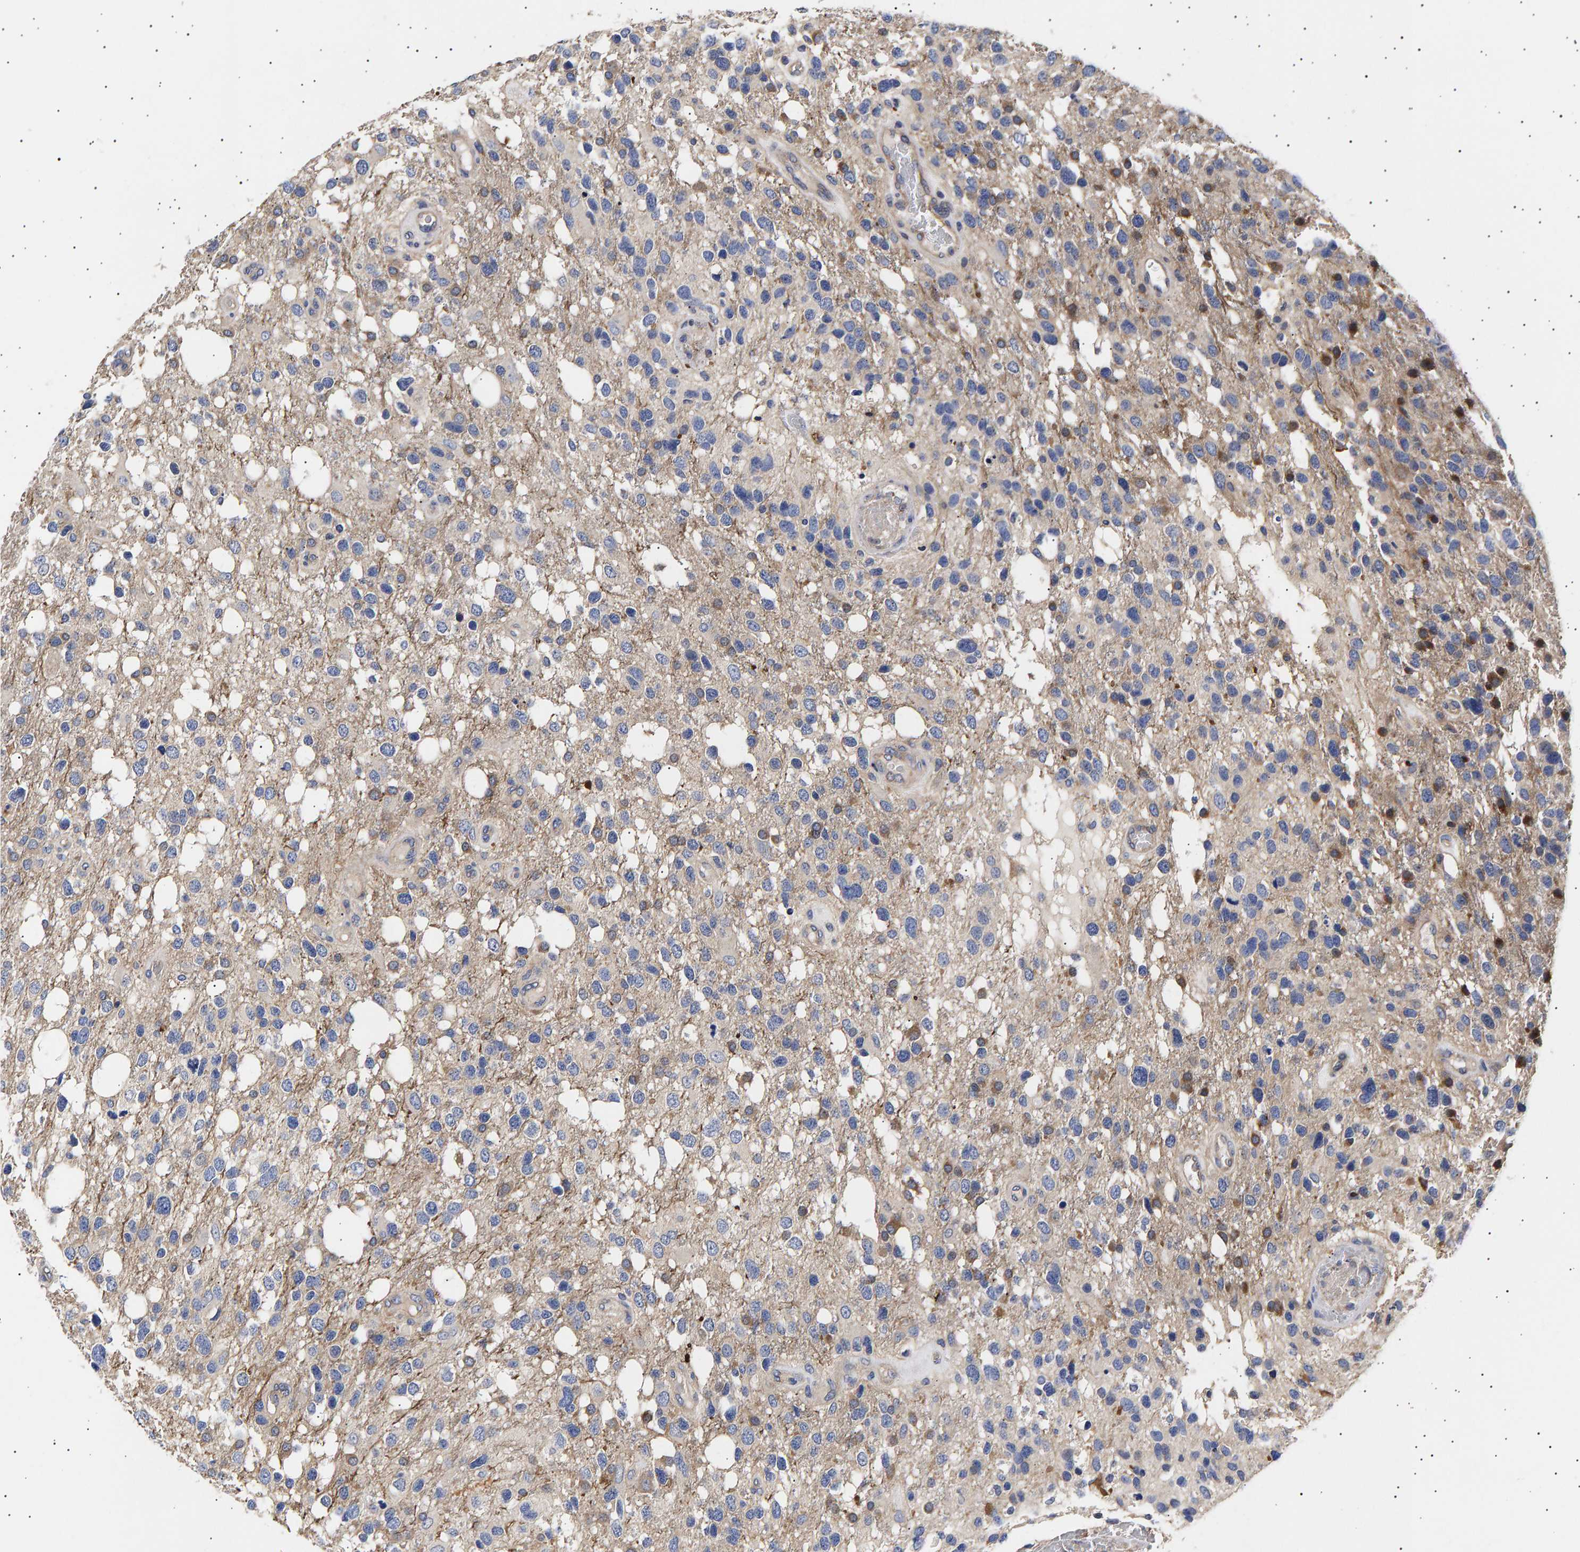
{"staining": {"intensity": "negative", "quantity": "none", "location": "none"}, "tissue": "glioma", "cell_type": "Tumor cells", "image_type": "cancer", "snomed": [{"axis": "morphology", "description": "Glioma, malignant, High grade"}, {"axis": "topography", "description": "Brain"}], "caption": "A high-resolution micrograph shows immunohistochemistry staining of high-grade glioma (malignant), which reveals no significant expression in tumor cells.", "gene": "ANKRD40", "patient": {"sex": "female", "age": 58}}